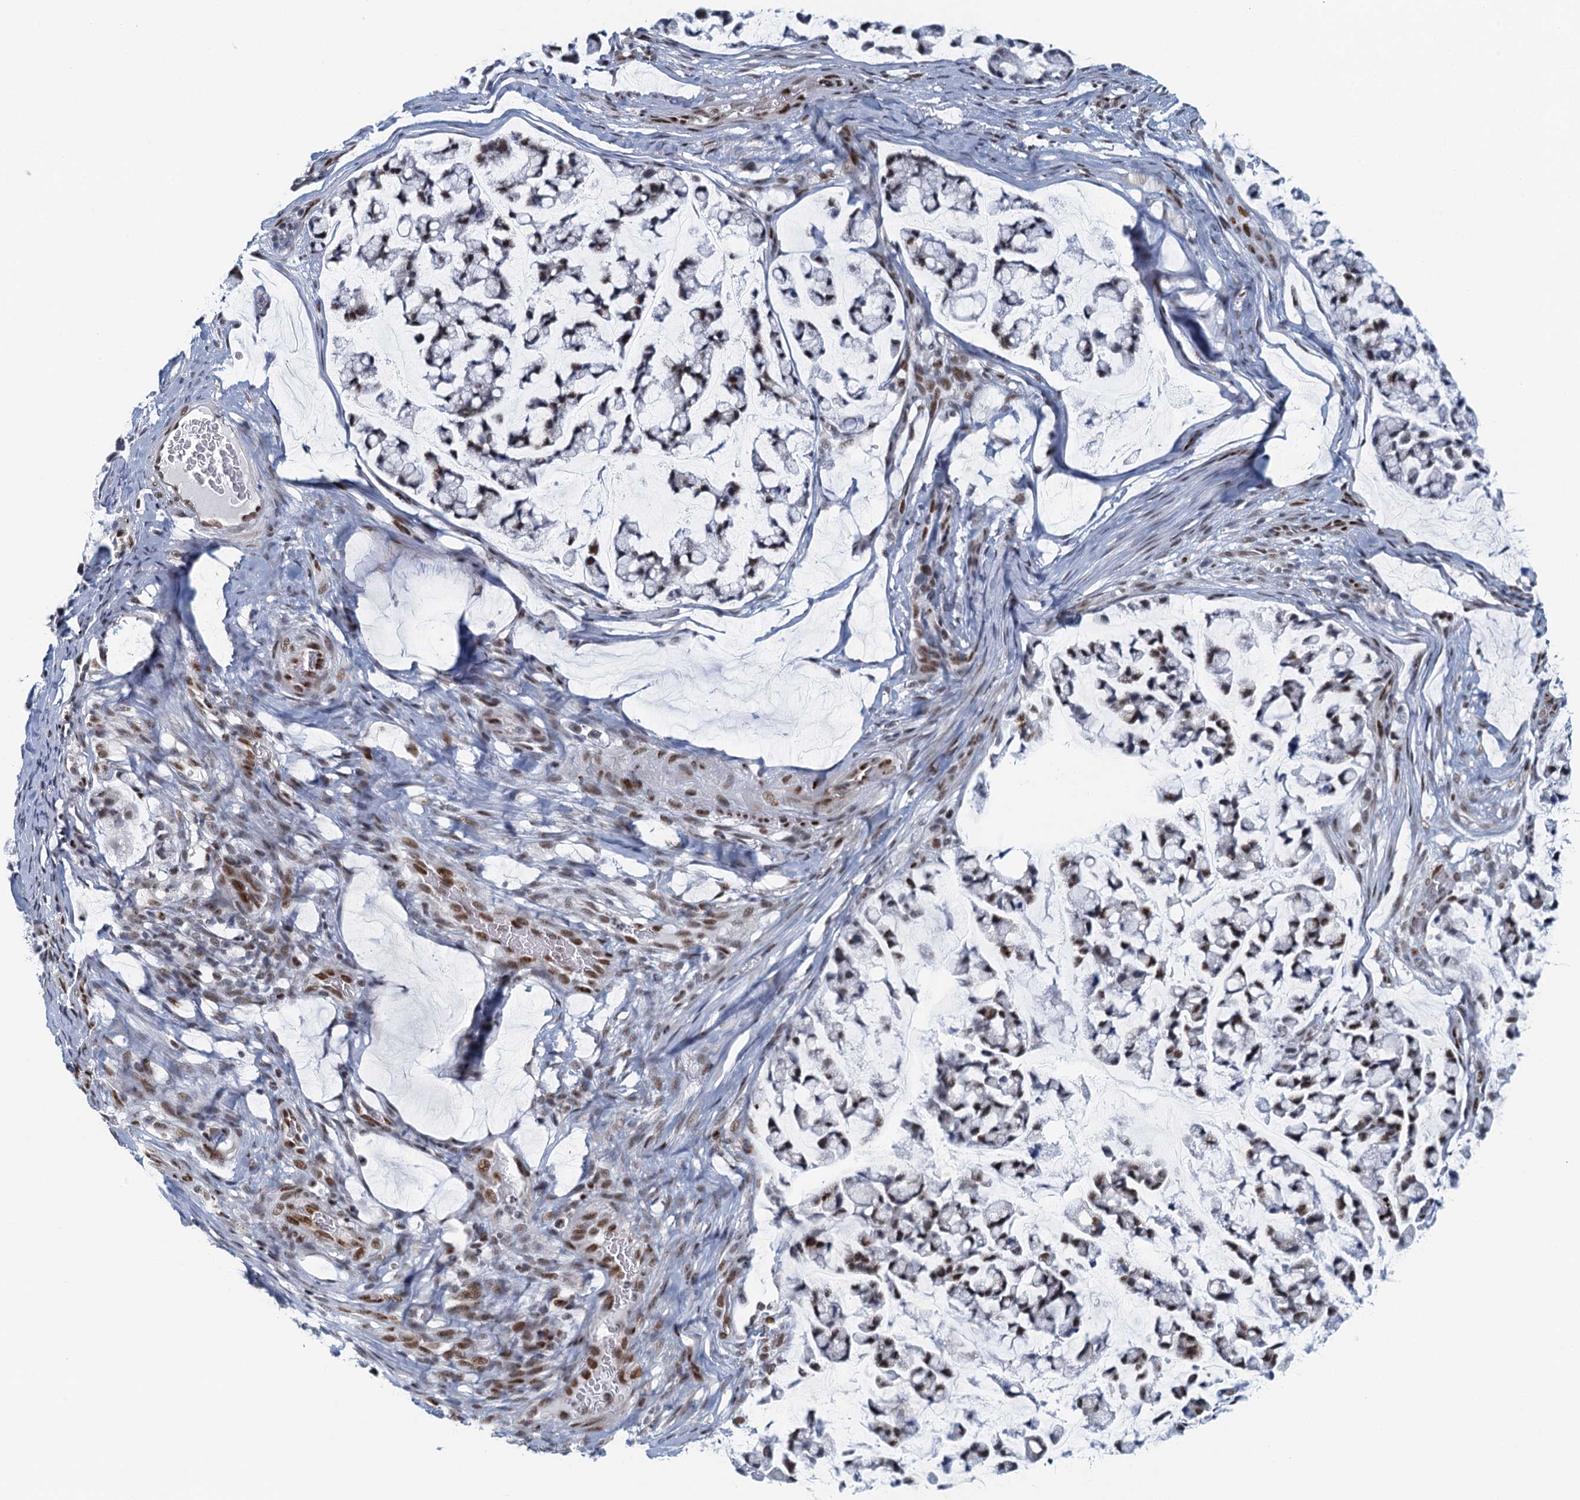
{"staining": {"intensity": "moderate", "quantity": "25%-75%", "location": "nuclear"}, "tissue": "stomach cancer", "cell_type": "Tumor cells", "image_type": "cancer", "snomed": [{"axis": "morphology", "description": "Adenocarcinoma, NOS"}, {"axis": "topography", "description": "Stomach, lower"}], "caption": "Human stomach adenocarcinoma stained for a protein (brown) reveals moderate nuclear positive expression in about 25%-75% of tumor cells.", "gene": "TTLL9", "patient": {"sex": "male", "age": 67}}